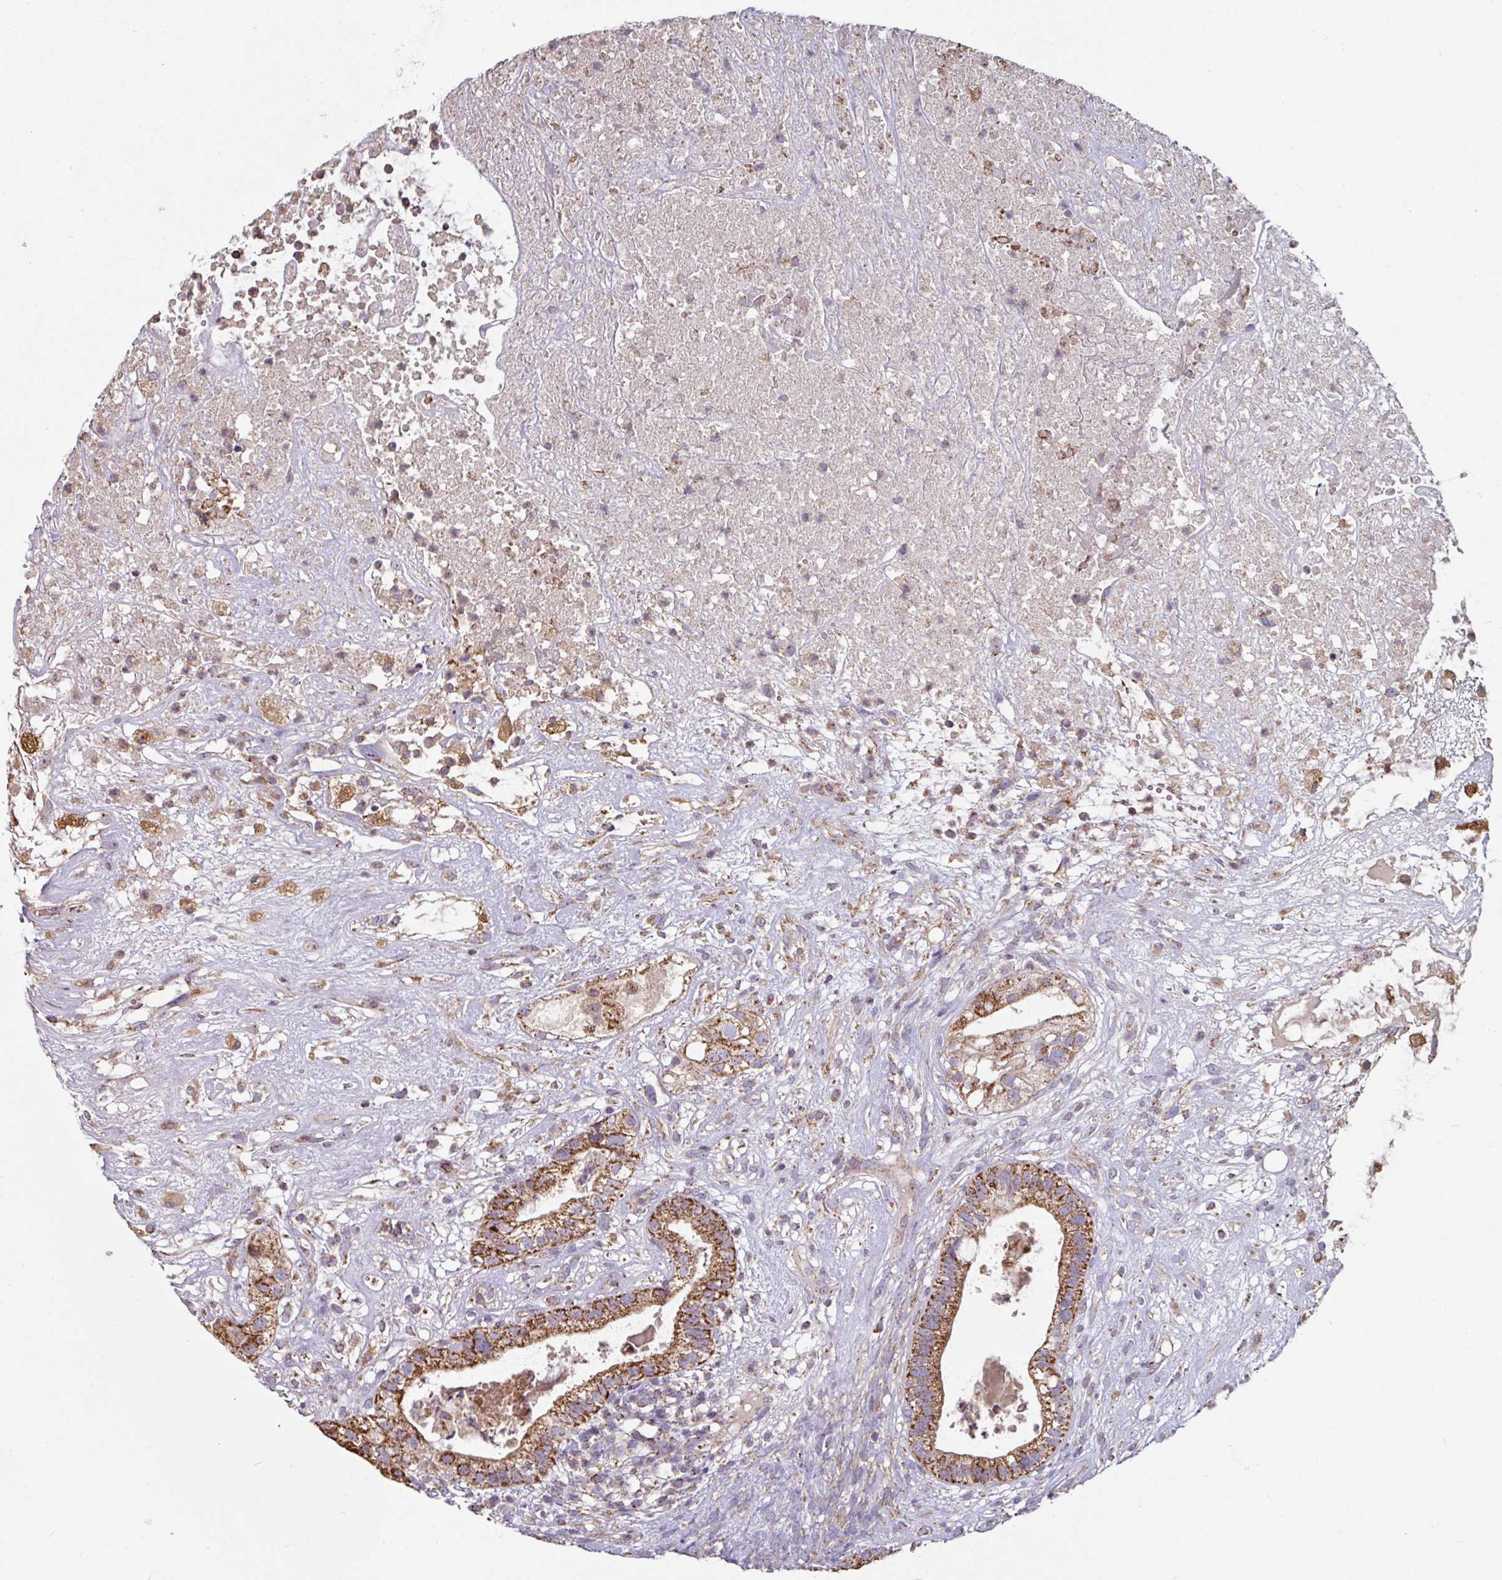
{"staining": {"intensity": "strong", "quantity": ">75%", "location": "cytoplasmic/membranous"}, "tissue": "testis cancer", "cell_type": "Tumor cells", "image_type": "cancer", "snomed": [{"axis": "morphology", "description": "Seminoma, NOS"}, {"axis": "morphology", "description": "Carcinoma, Embryonal, NOS"}, {"axis": "topography", "description": "Testis"}], "caption": "The histopathology image exhibits immunohistochemical staining of testis seminoma. There is strong cytoplasmic/membranous expression is present in about >75% of tumor cells.", "gene": "OR2D3", "patient": {"sex": "male", "age": 41}}